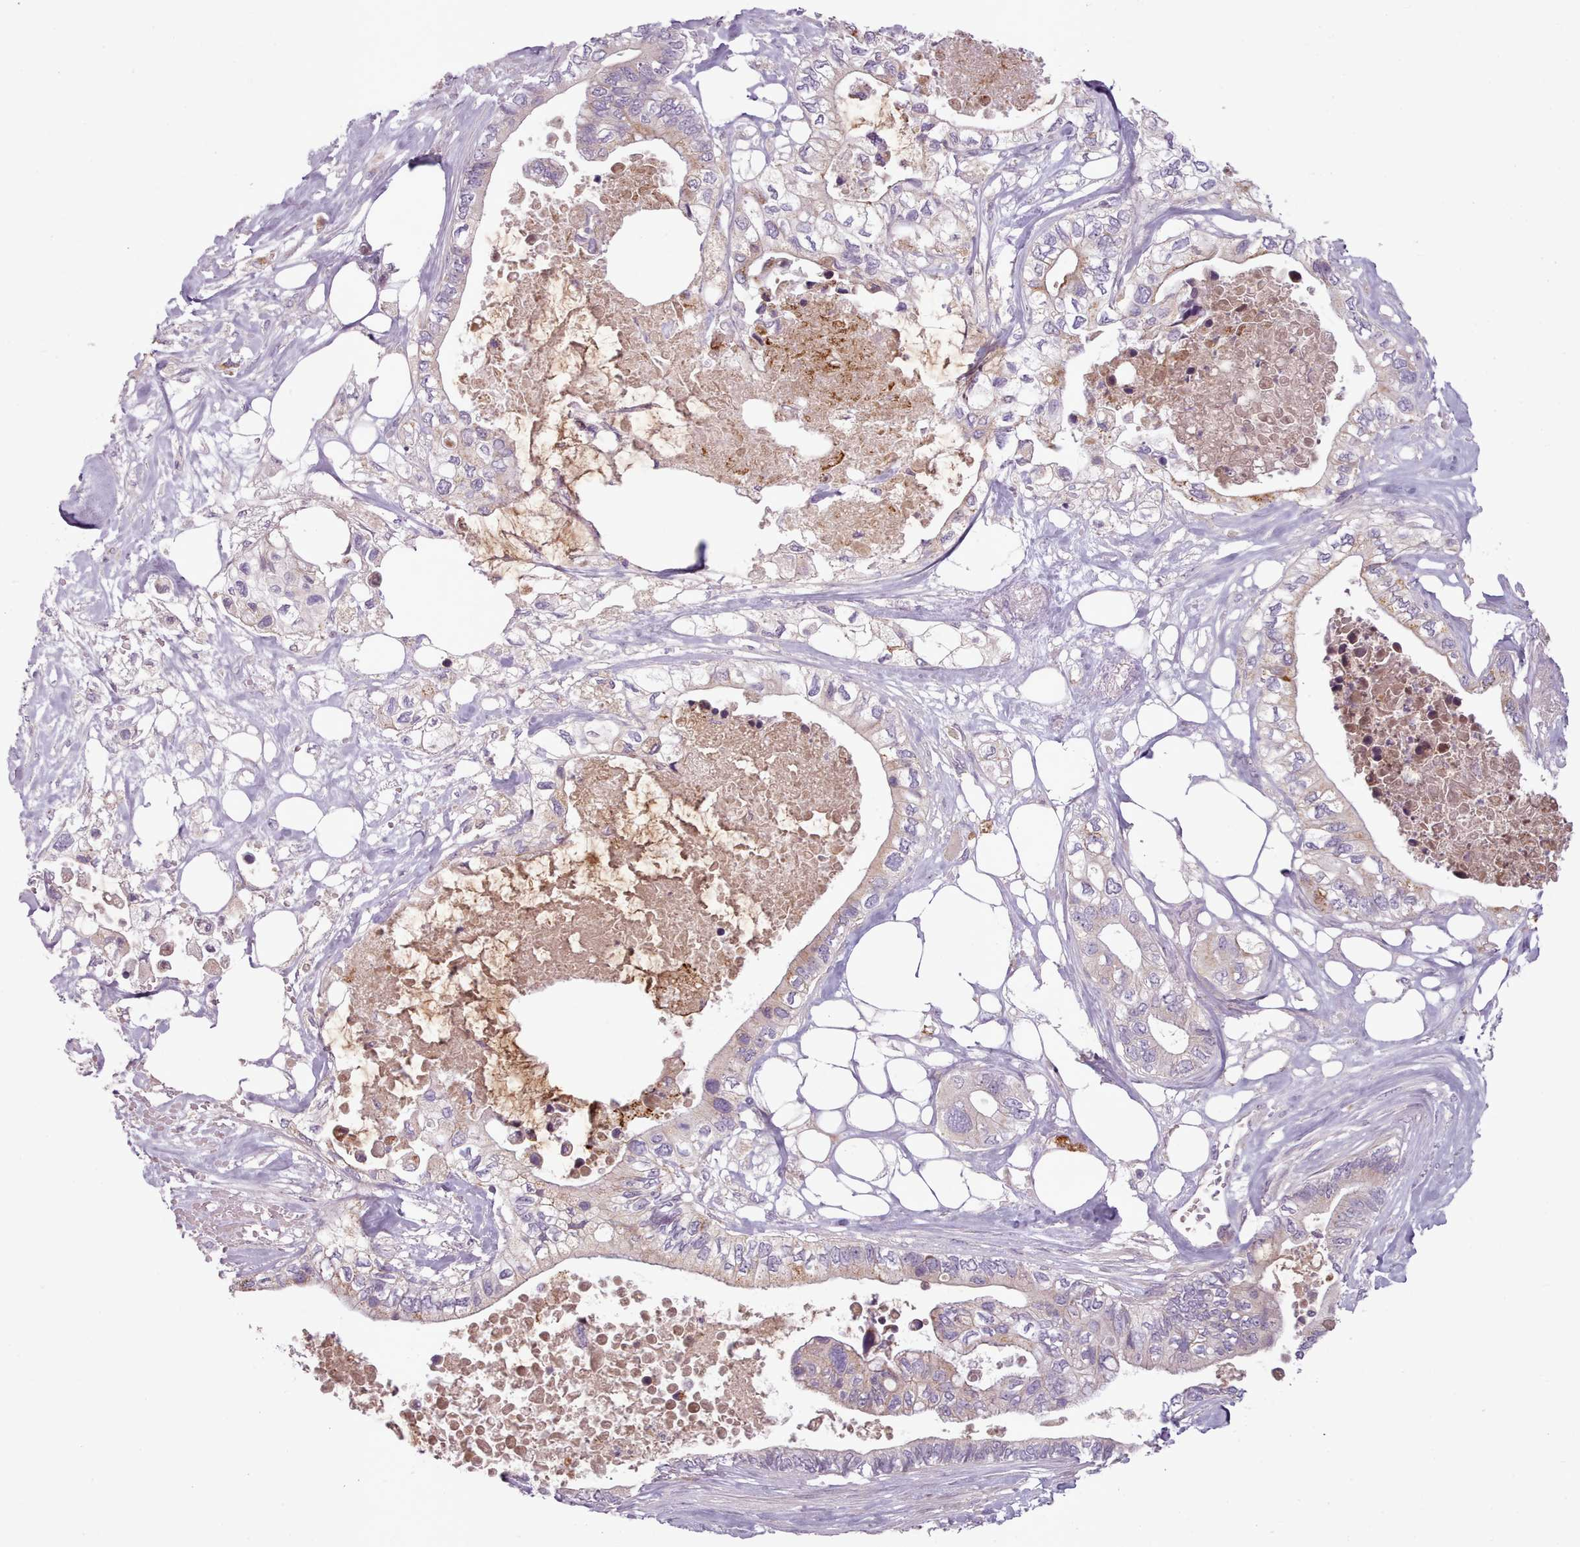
{"staining": {"intensity": "weak", "quantity": "<25%", "location": "cytoplasmic/membranous"}, "tissue": "pancreatic cancer", "cell_type": "Tumor cells", "image_type": "cancer", "snomed": [{"axis": "morphology", "description": "Adenocarcinoma, NOS"}, {"axis": "topography", "description": "Pancreas"}], "caption": "This is an immunohistochemistry (IHC) histopathology image of human pancreatic cancer. There is no expression in tumor cells.", "gene": "LAPTM5", "patient": {"sex": "female", "age": 63}}